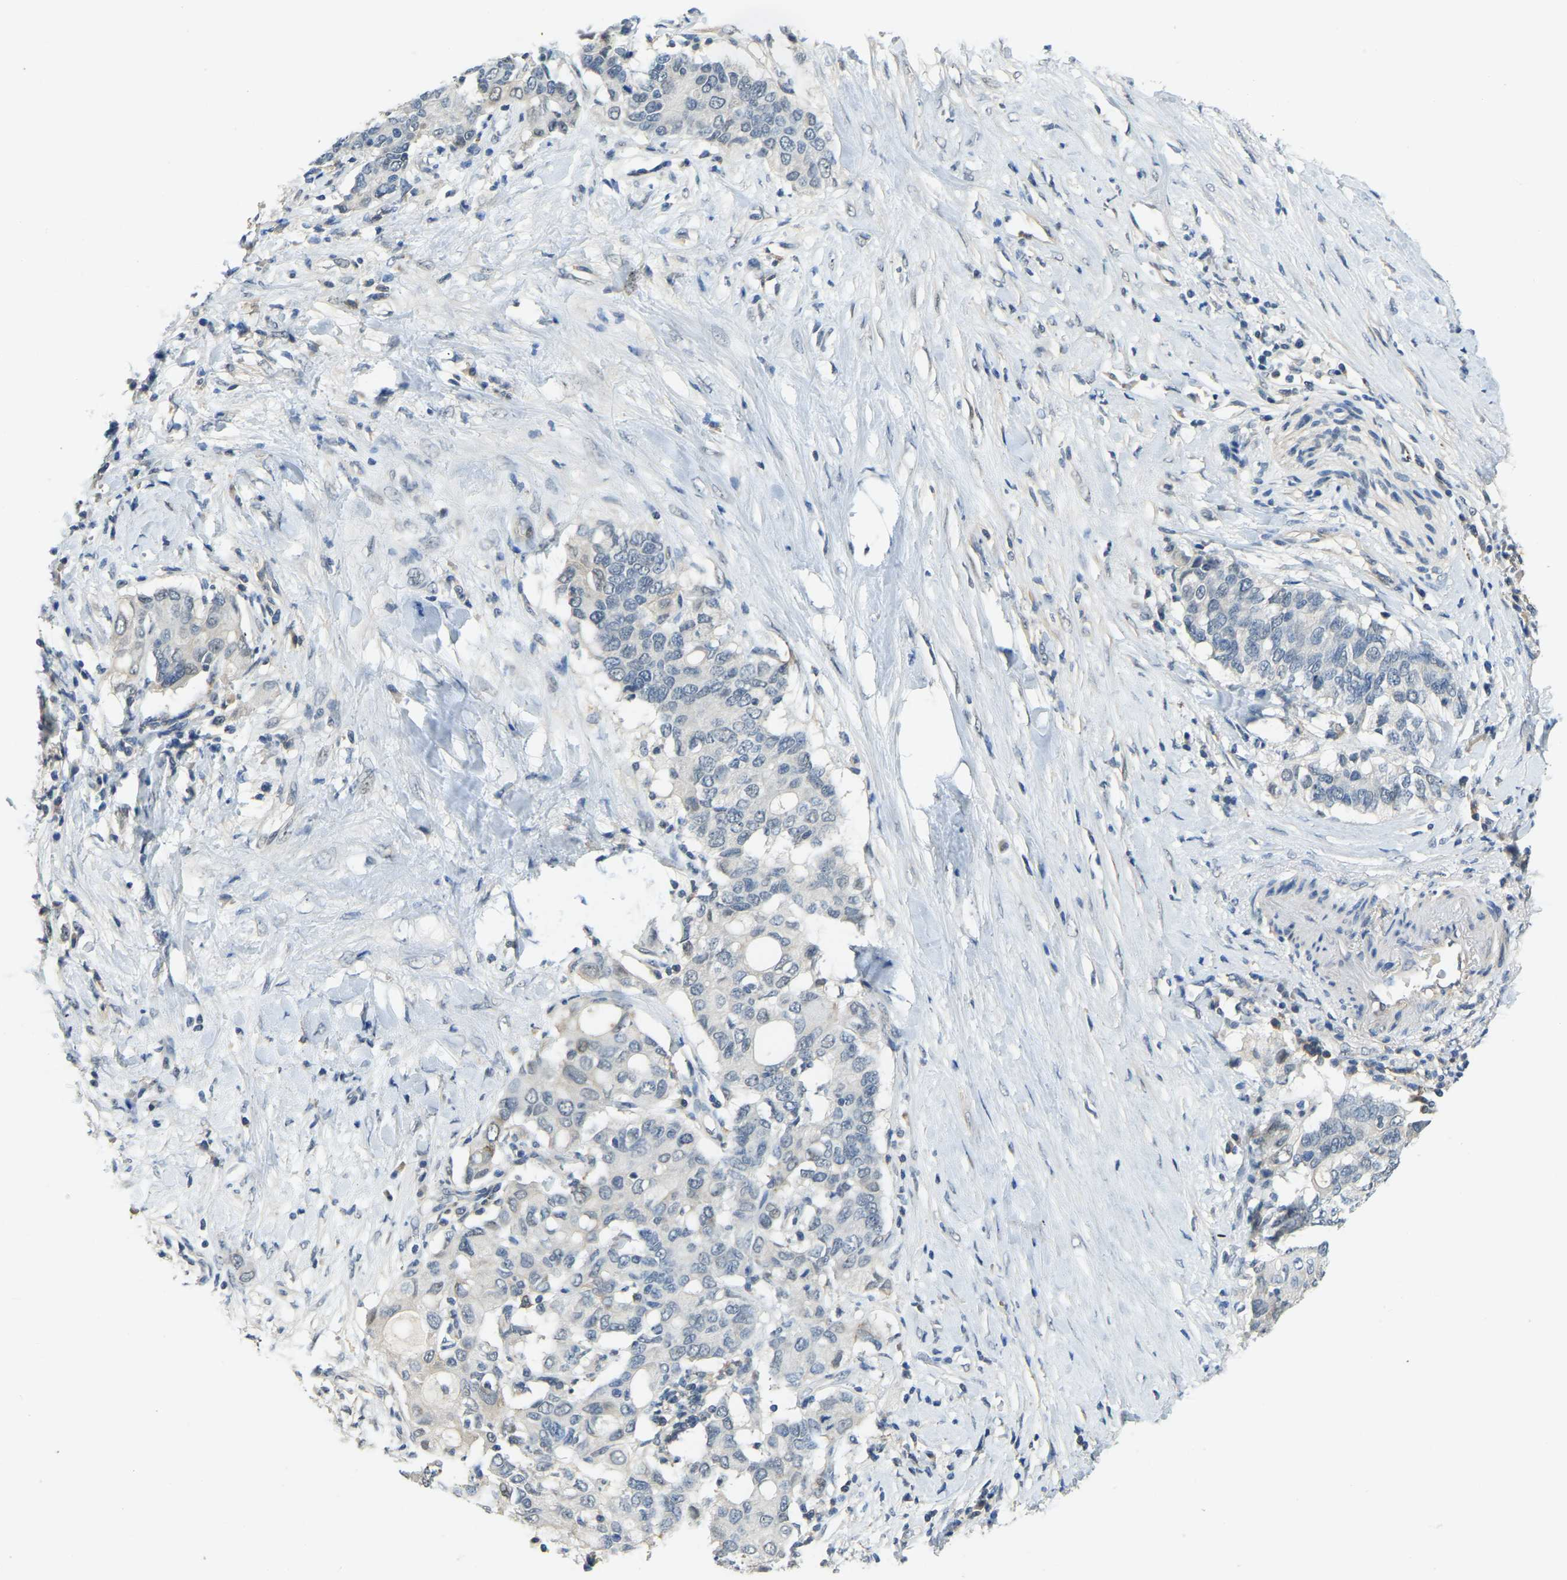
{"staining": {"intensity": "weak", "quantity": "<25%", "location": "cytoplasmic/membranous"}, "tissue": "pancreatic cancer", "cell_type": "Tumor cells", "image_type": "cancer", "snomed": [{"axis": "morphology", "description": "Adenocarcinoma, NOS"}, {"axis": "topography", "description": "Pancreas"}], "caption": "Image shows no protein positivity in tumor cells of pancreatic cancer (adenocarcinoma) tissue.", "gene": "AHNAK", "patient": {"sex": "female", "age": 56}}